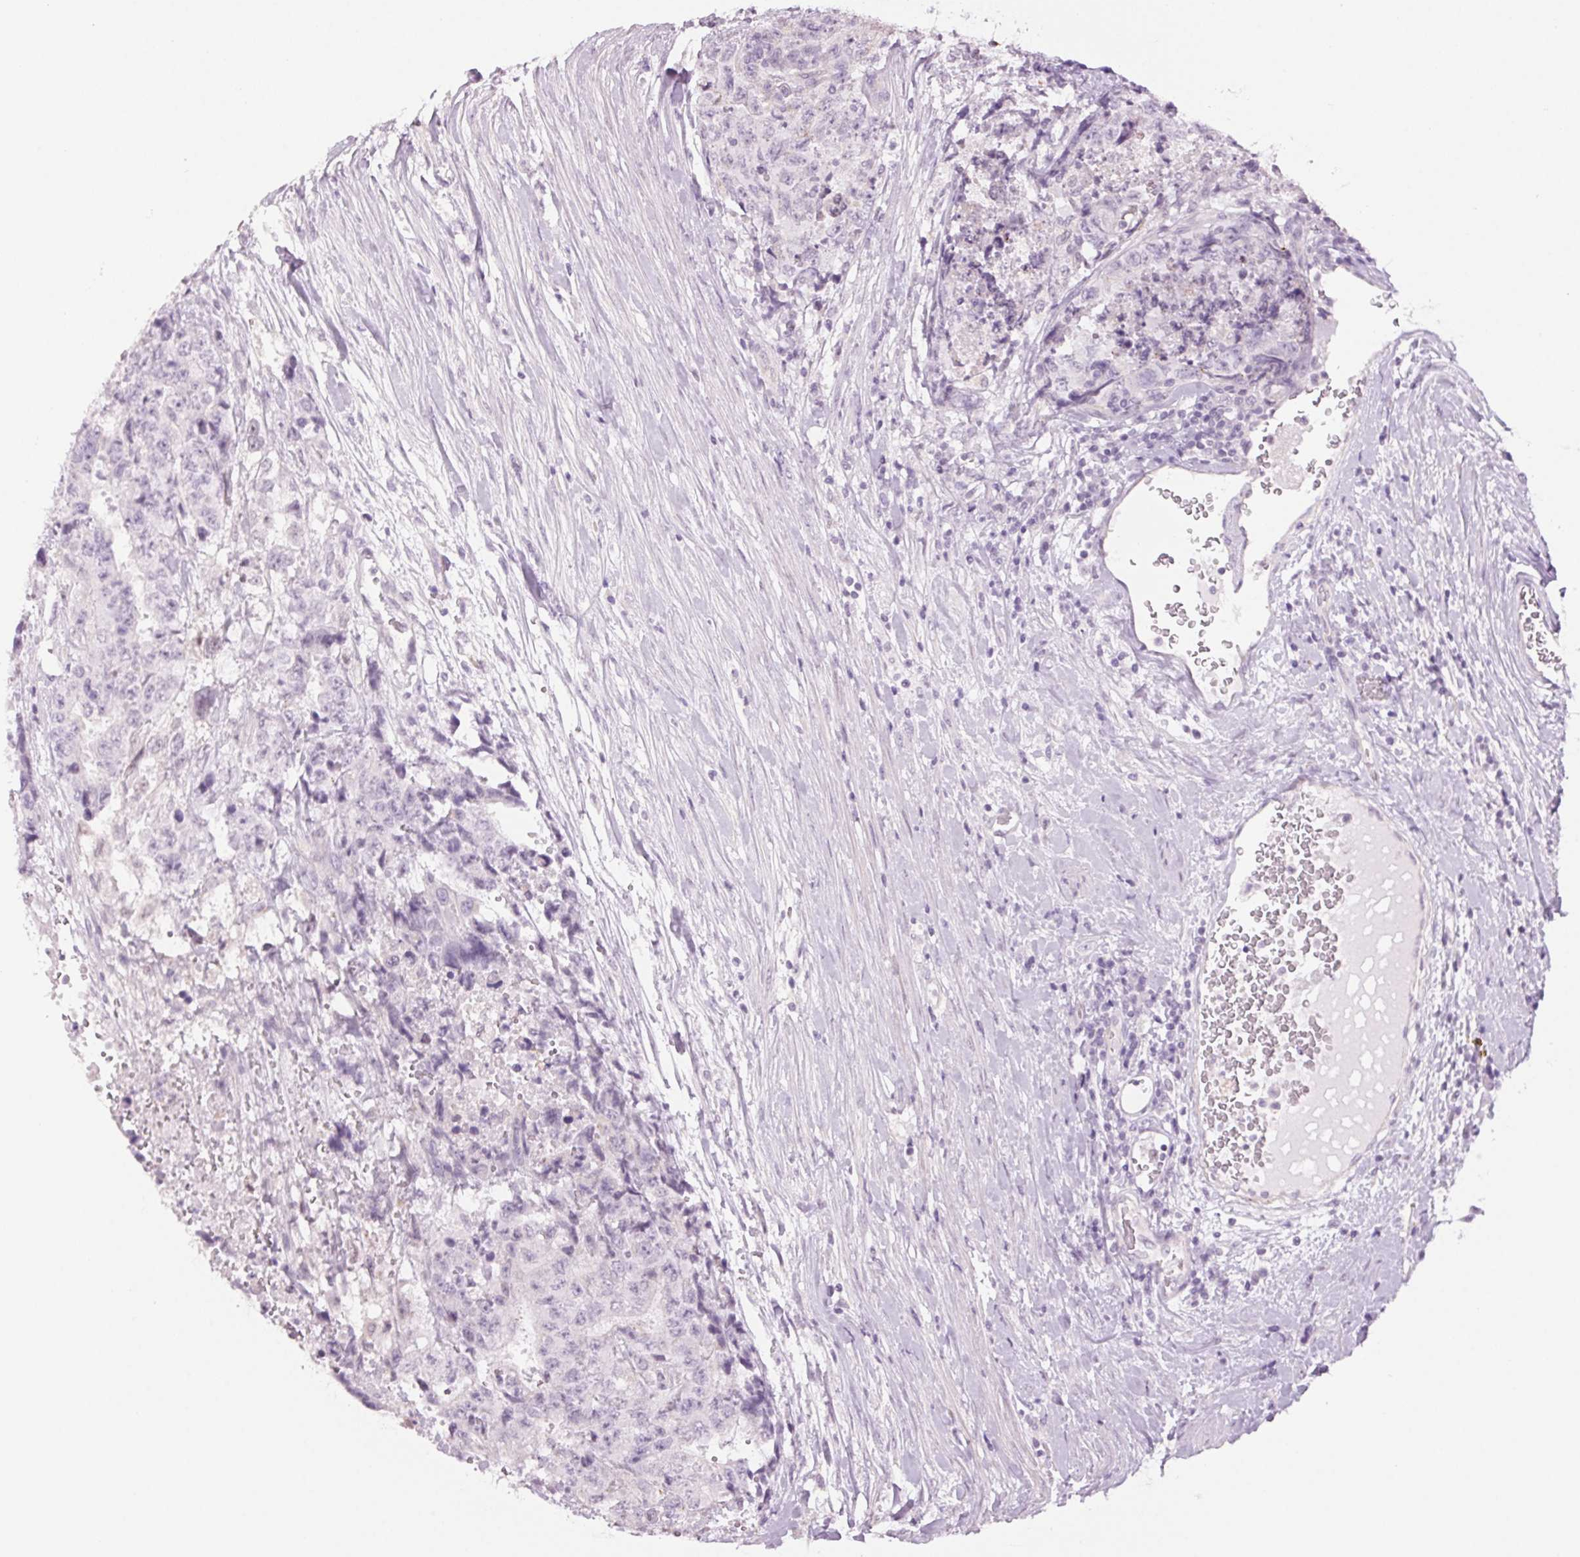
{"staining": {"intensity": "negative", "quantity": "none", "location": "none"}, "tissue": "testis cancer", "cell_type": "Tumor cells", "image_type": "cancer", "snomed": [{"axis": "morphology", "description": "Carcinoma, Embryonal, NOS"}, {"axis": "topography", "description": "Testis"}], "caption": "A histopathology image of embryonal carcinoma (testis) stained for a protein demonstrates no brown staining in tumor cells. (IHC, brightfield microscopy, high magnification).", "gene": "MPO", "patient": {"sex": "male", "age": 24}}